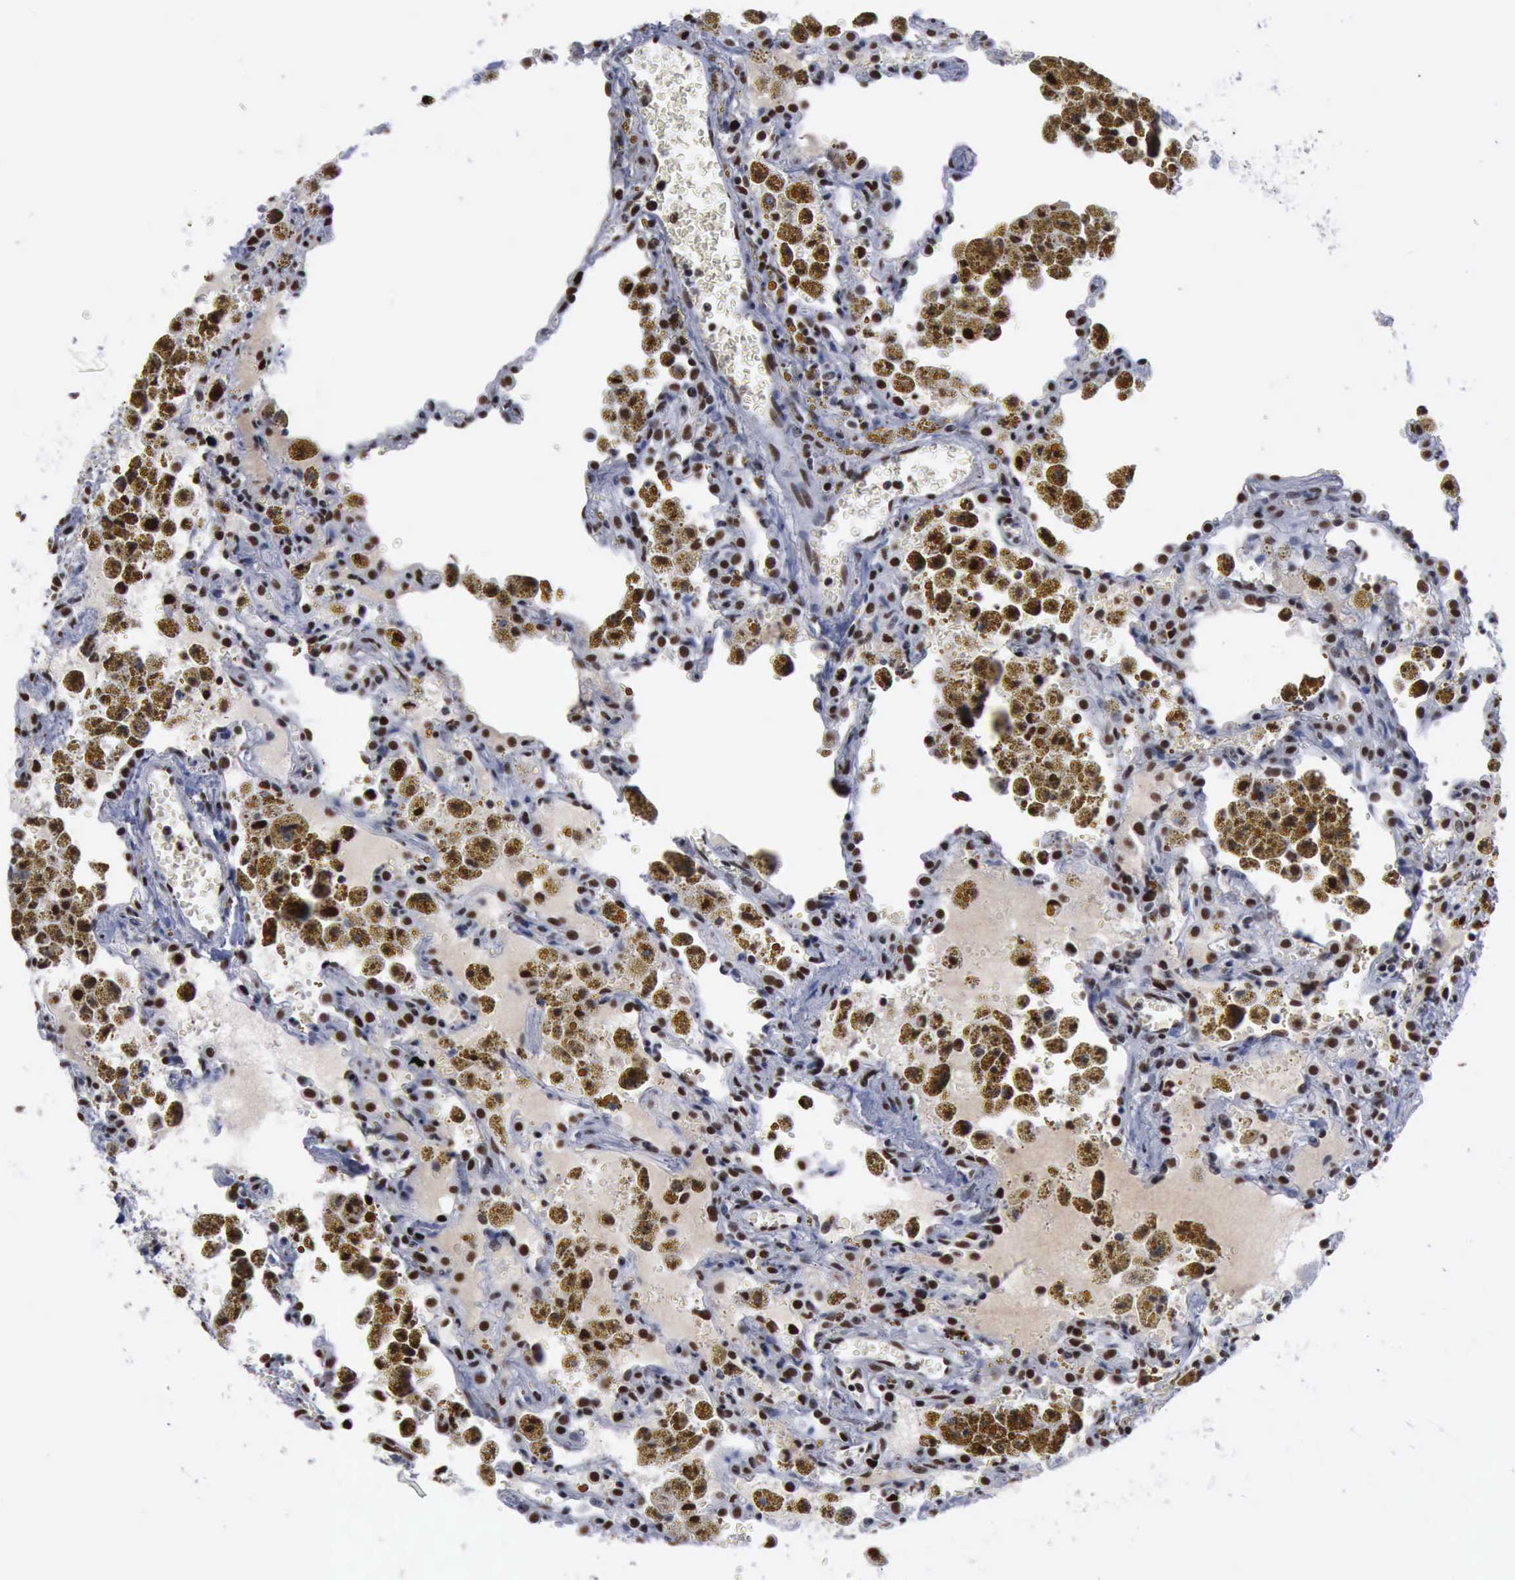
{"staining": {"intensity": "moderate", "quantity": ">75%", "location": "nuclear"}, "tissue": "carcinoid", "cell_type": "Tumor cells", "image_type": "cancer", "snomed": [{"axis": "morphology", "description": "Carcinoid, malignant, NOS"}, {"axis": "topography", "description": "Bronchus"}], "caption": "A photomicrograph showing moderate nuclear staining in approximately >75% of tumor cells in carcinoid (malignant), as visualized by brown immunohistochemical staining.", "gene": "PCNA", "patient": {"sex": "male", "age": 55}}